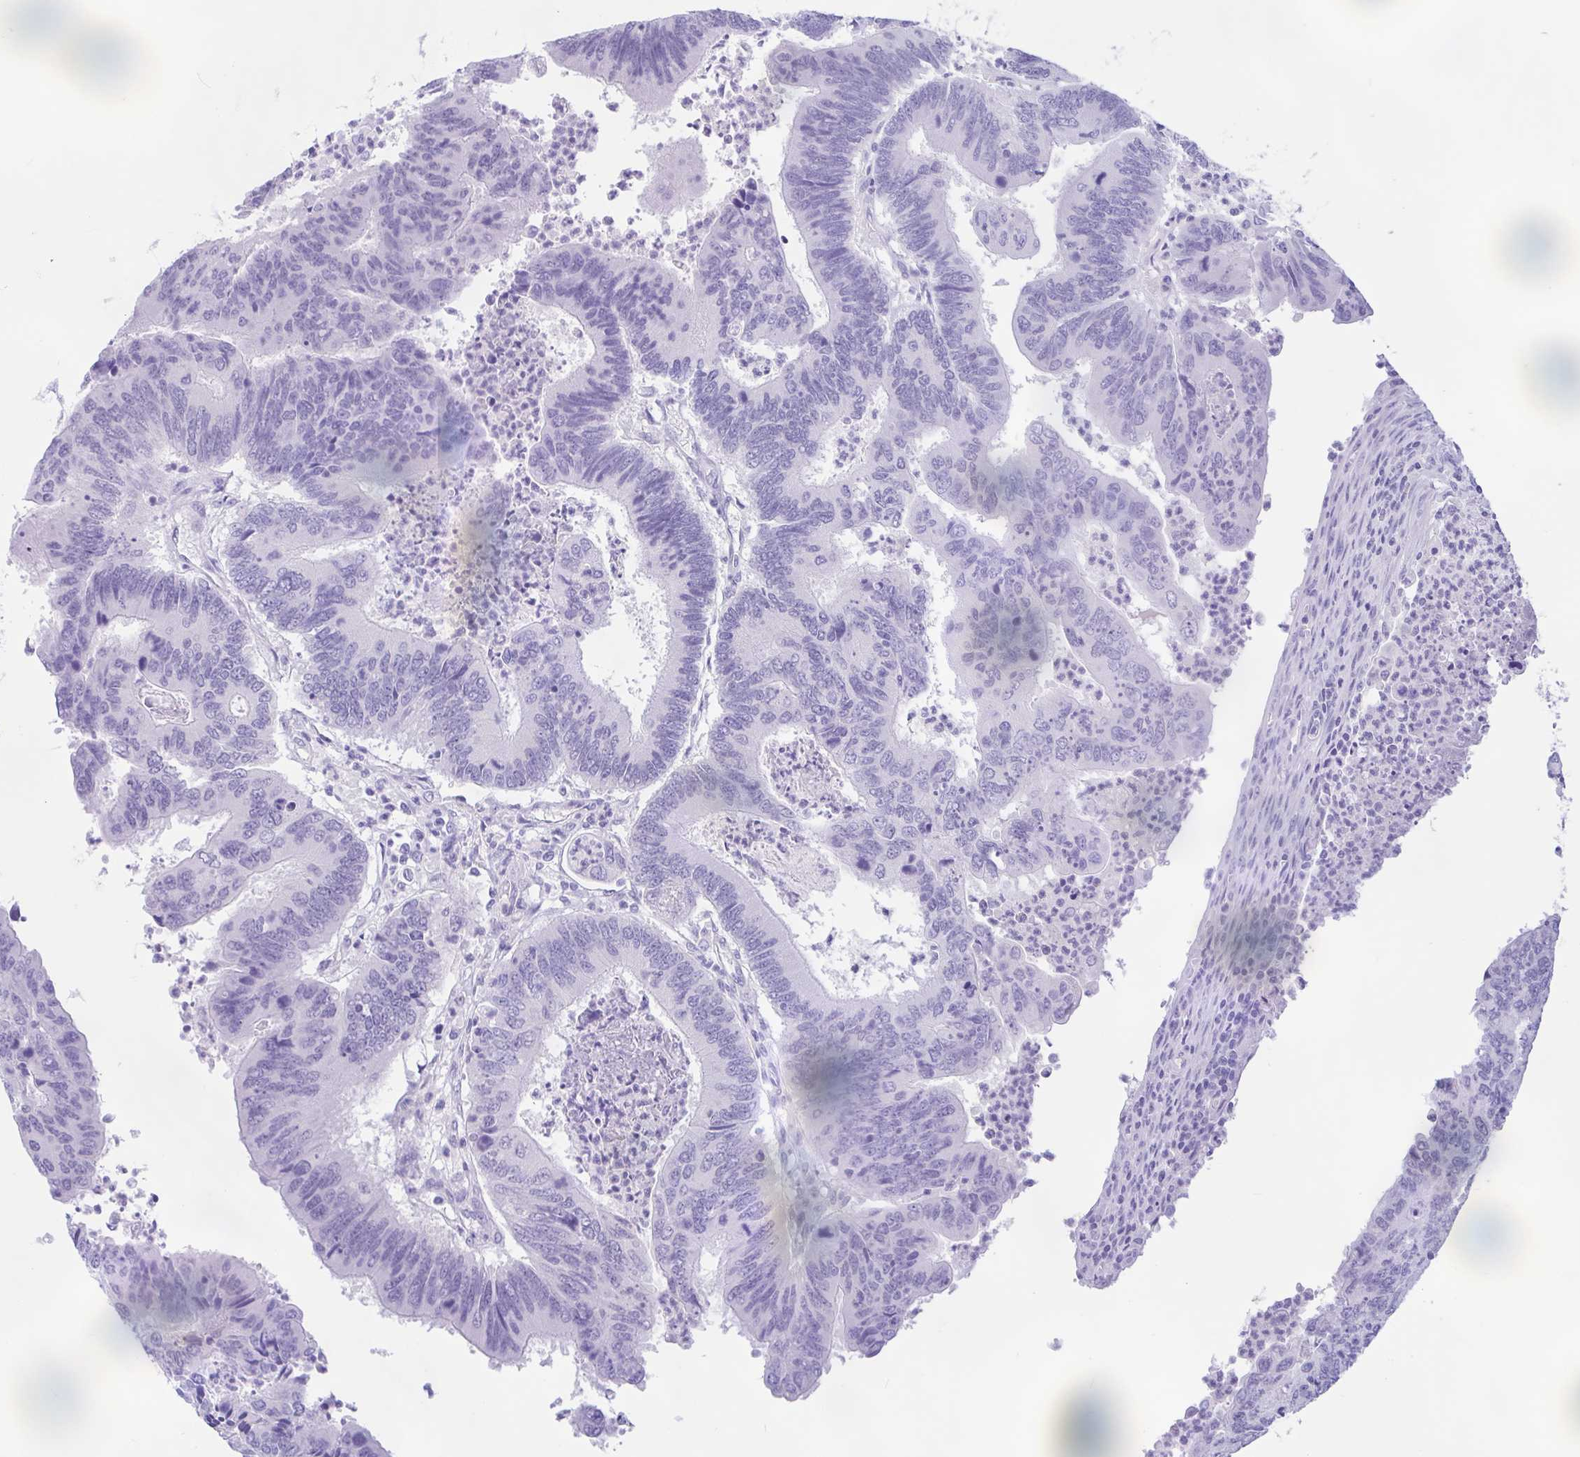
{"staining": {"intensity": "negative", "quantity": "none", "location": "none"}, "tissue": "colorectal cancer", "cell_type": "Tumor cells", "image_type": "cancer", "snomed": [{"axis": "morphology", "description": "Adenocarcinoma, NOS"}, {"axis": "topography", "description": "Colon"}], "caption": "Protein analysis of adenocarcinoma (colorectal) exhibits no significant expression in tumor cells.", "gene": "ZNF319", "patient": {"sex": "female", "age": 67}}